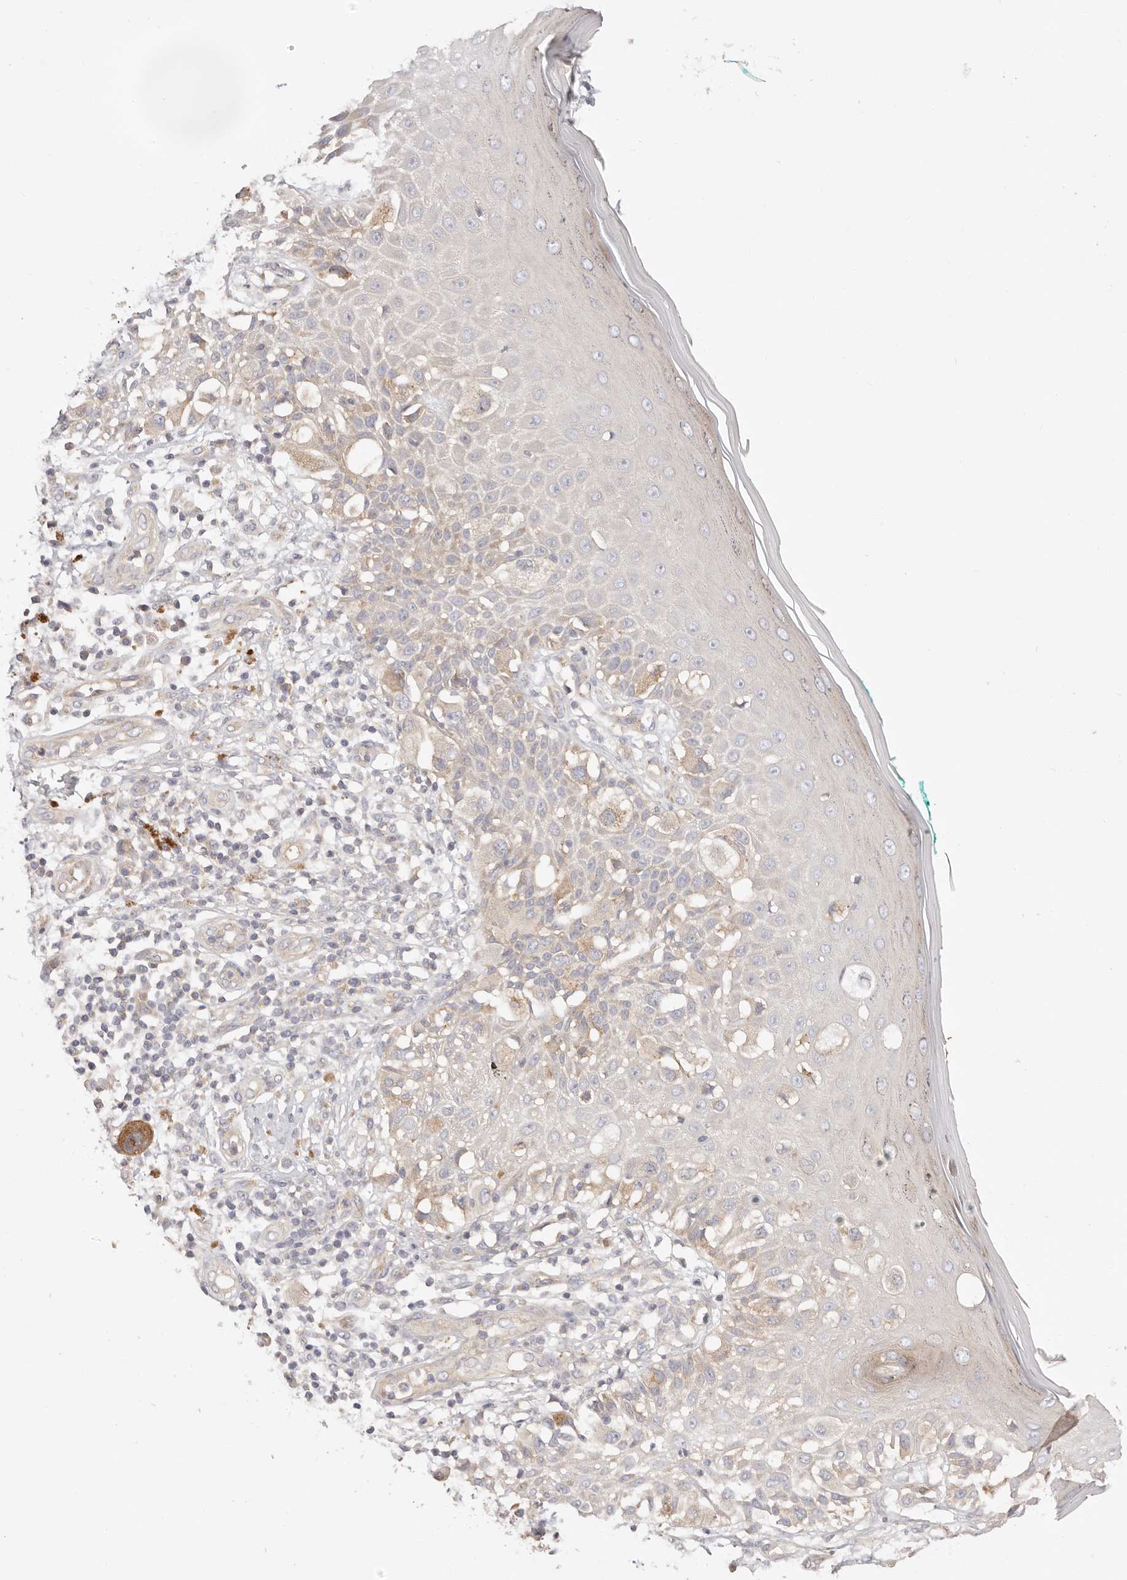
{"staining": {"intensity": "weak", "quantity": "25%-75%", "location": "cytoplasmic/membranous"}, "tissue": "melanoma", "cell_type": "Tumor cells", "image_type": "cancer", "snomed": [{"axis": "morphology", "description": "Malignant melanoma, NOS"}, {"axis": "topography", "description": "Skin"}], "caption": "This photomicrograph shows malignant melanoma stained with immunohistochemistry to label a protein in brown. The cytoplasmic/membranous of tumor cells show weak positivity for the protein. Nuclei are counter-stained blue.", "gene": "KCMF1", "patient": {"sex": "female", "age": 81}}